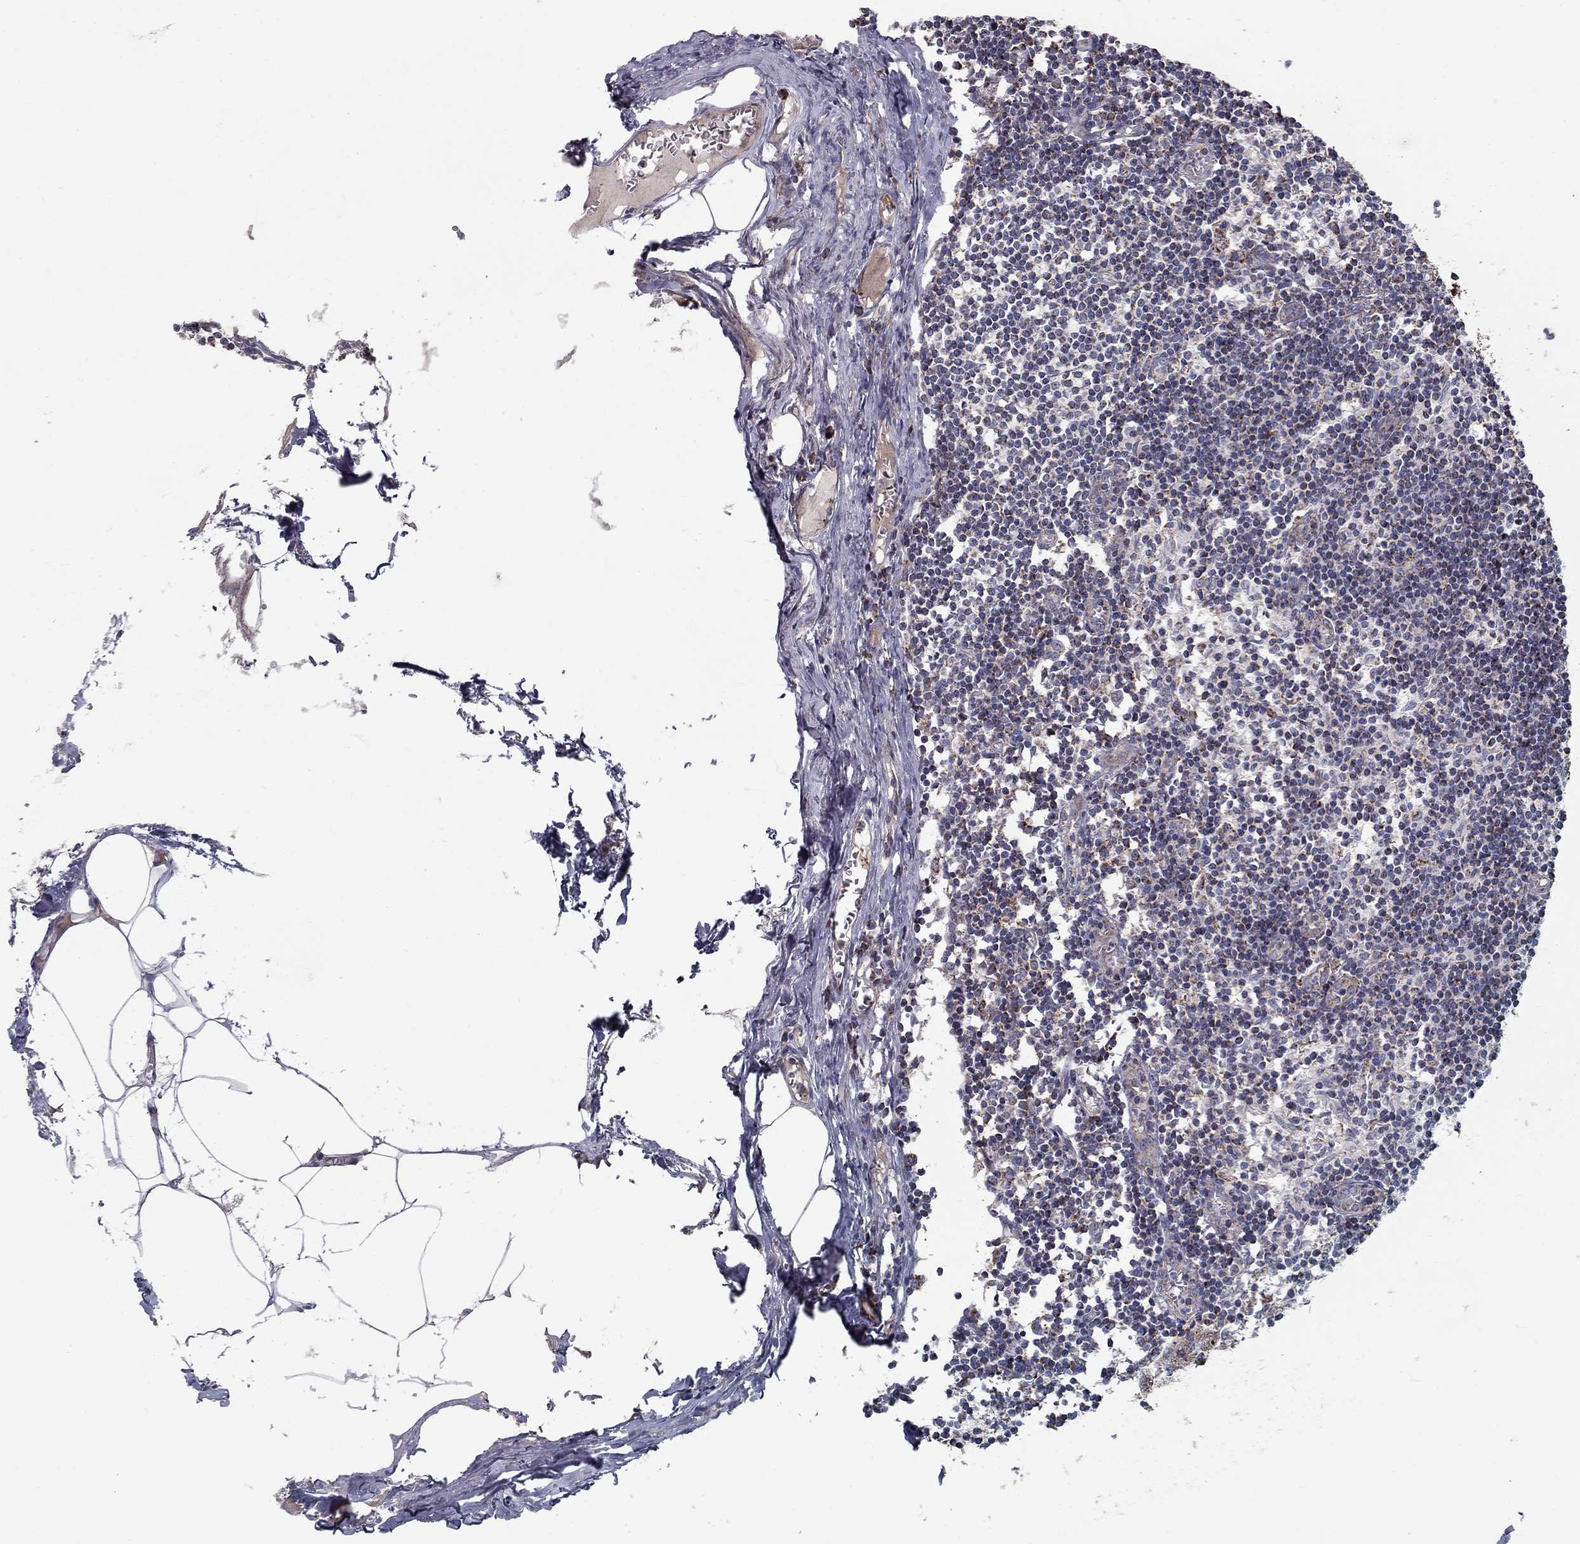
{"staining": {"intensity": "moderate", "quantity": "<25%", "location": "cytoplasmic/membranous"}, "tissue": "lymph node", "cell_type": "Non-germinal center cells", "image_type": "normal", "snomed": [{"axis": "morphology", "description": "Normal tissue, NOS"}, {"axis": "topography", "description": "Lymph node"}], "caption": "Lymph node stained with immunohistochemistry (IHC) demonstrates moderate cytoplasmic/membranous positivity in approximately <25% of non-germinal center cells. The staining is performed using DAB (3,3'-diaminobenzidine) brown chromogen to label protein expression. The nuclei are counter-stained blue using hematoxylin.", "gene": "NDUFS8", "patient": {"sex": "male", "age": 59}}